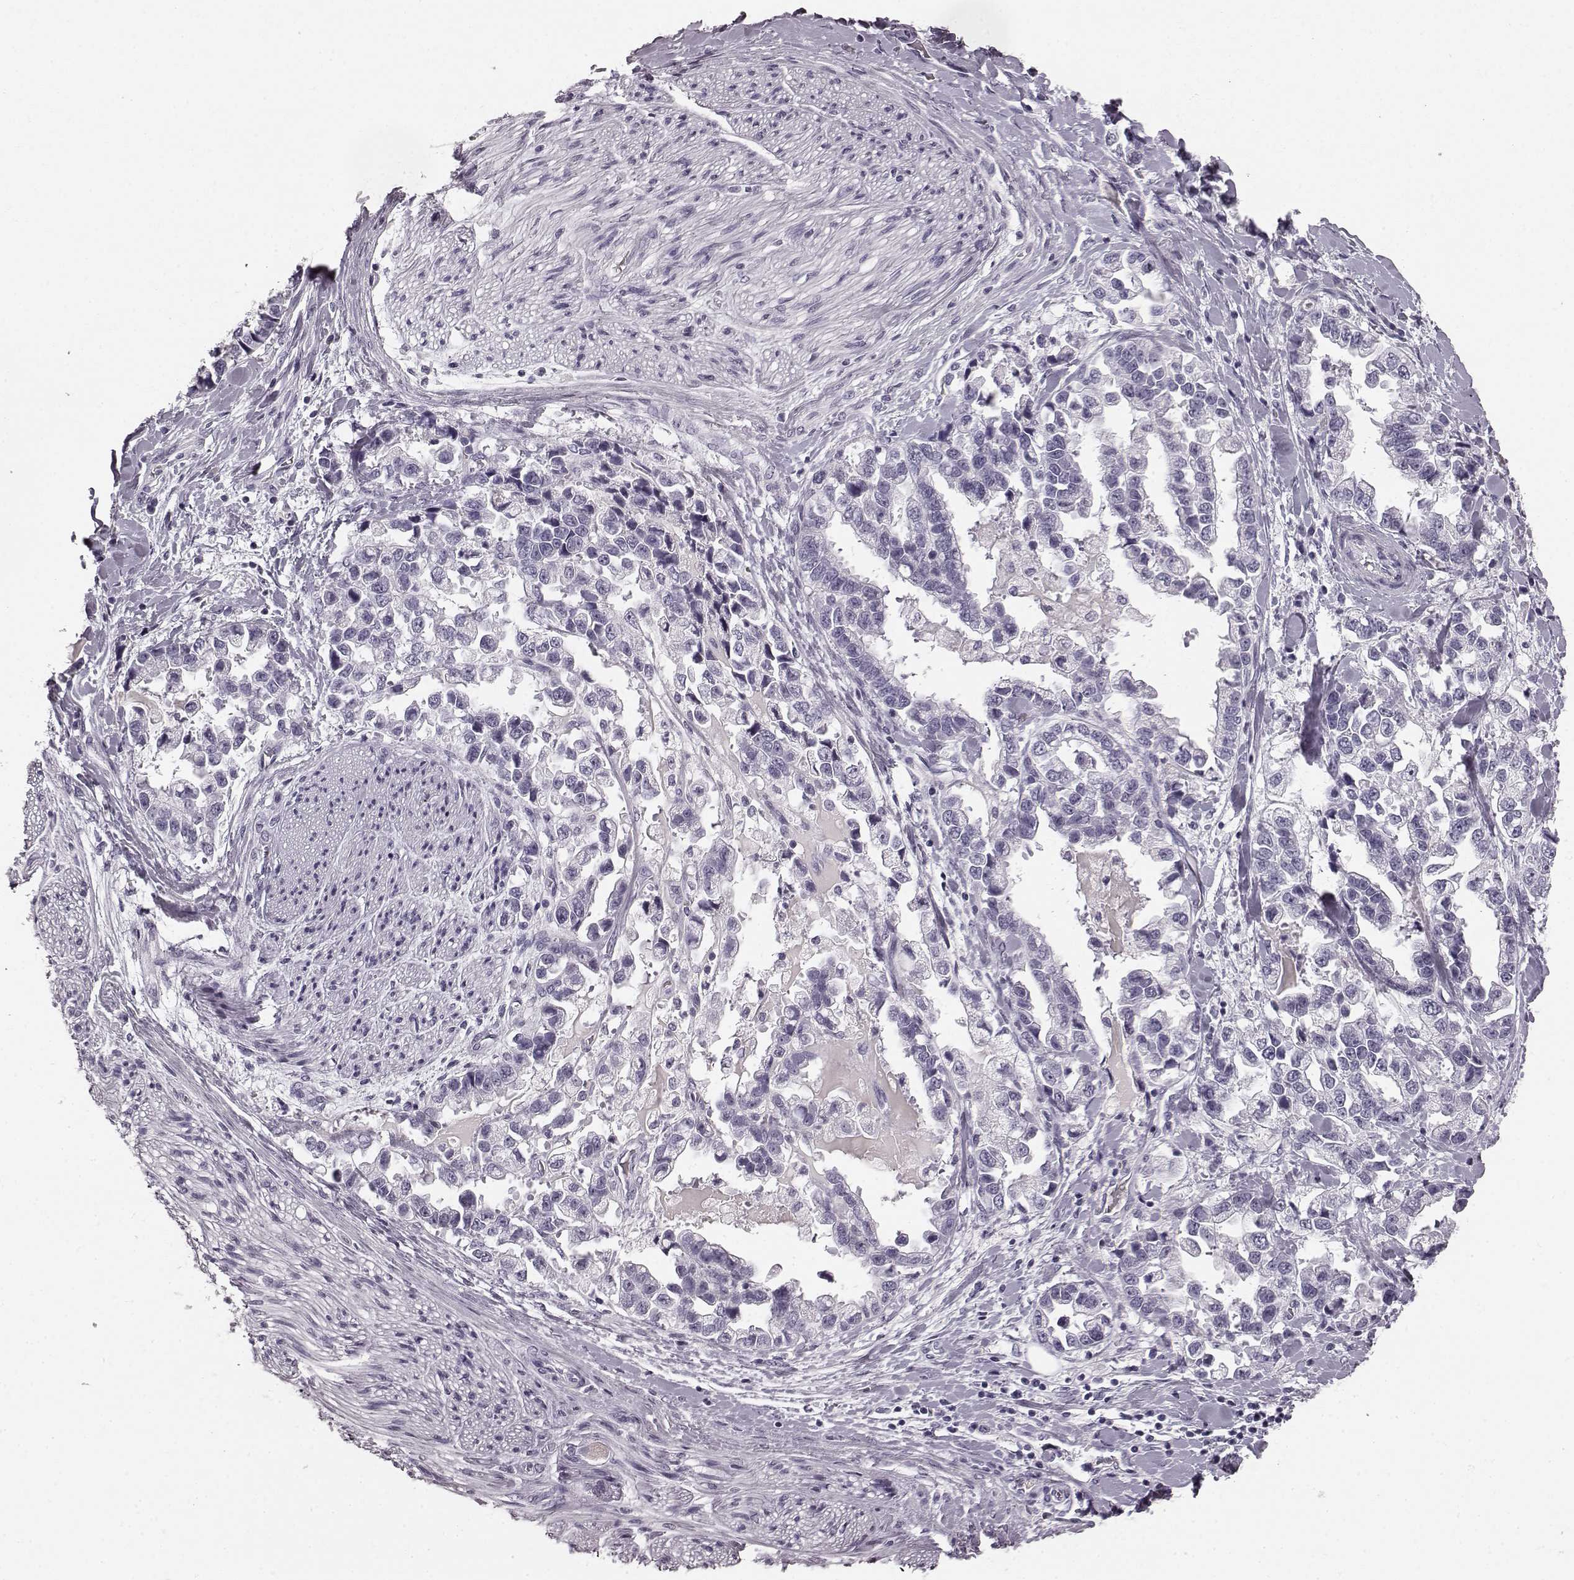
{"staining": {"intensity": "negative", "quantity": "none", "location": "none"}, "tissue": "stomach cancer", "cell_type": "Tumor cells", "image_type": "cancer", "snomed": [{"axis": "morphology", "description": "Adenocarcinoma, NOS"}, {"axis": "topography", "description": "Stomach"}], "caption": "DAB (3,3'-diaminobenzidine) immunohistochemical staining of human stomach cancer (adenocarcinoma) displays no significant positivity in tumor cells.", "gene": "TMPRSS15", "patient": {"sex": "male", "age": 59}}